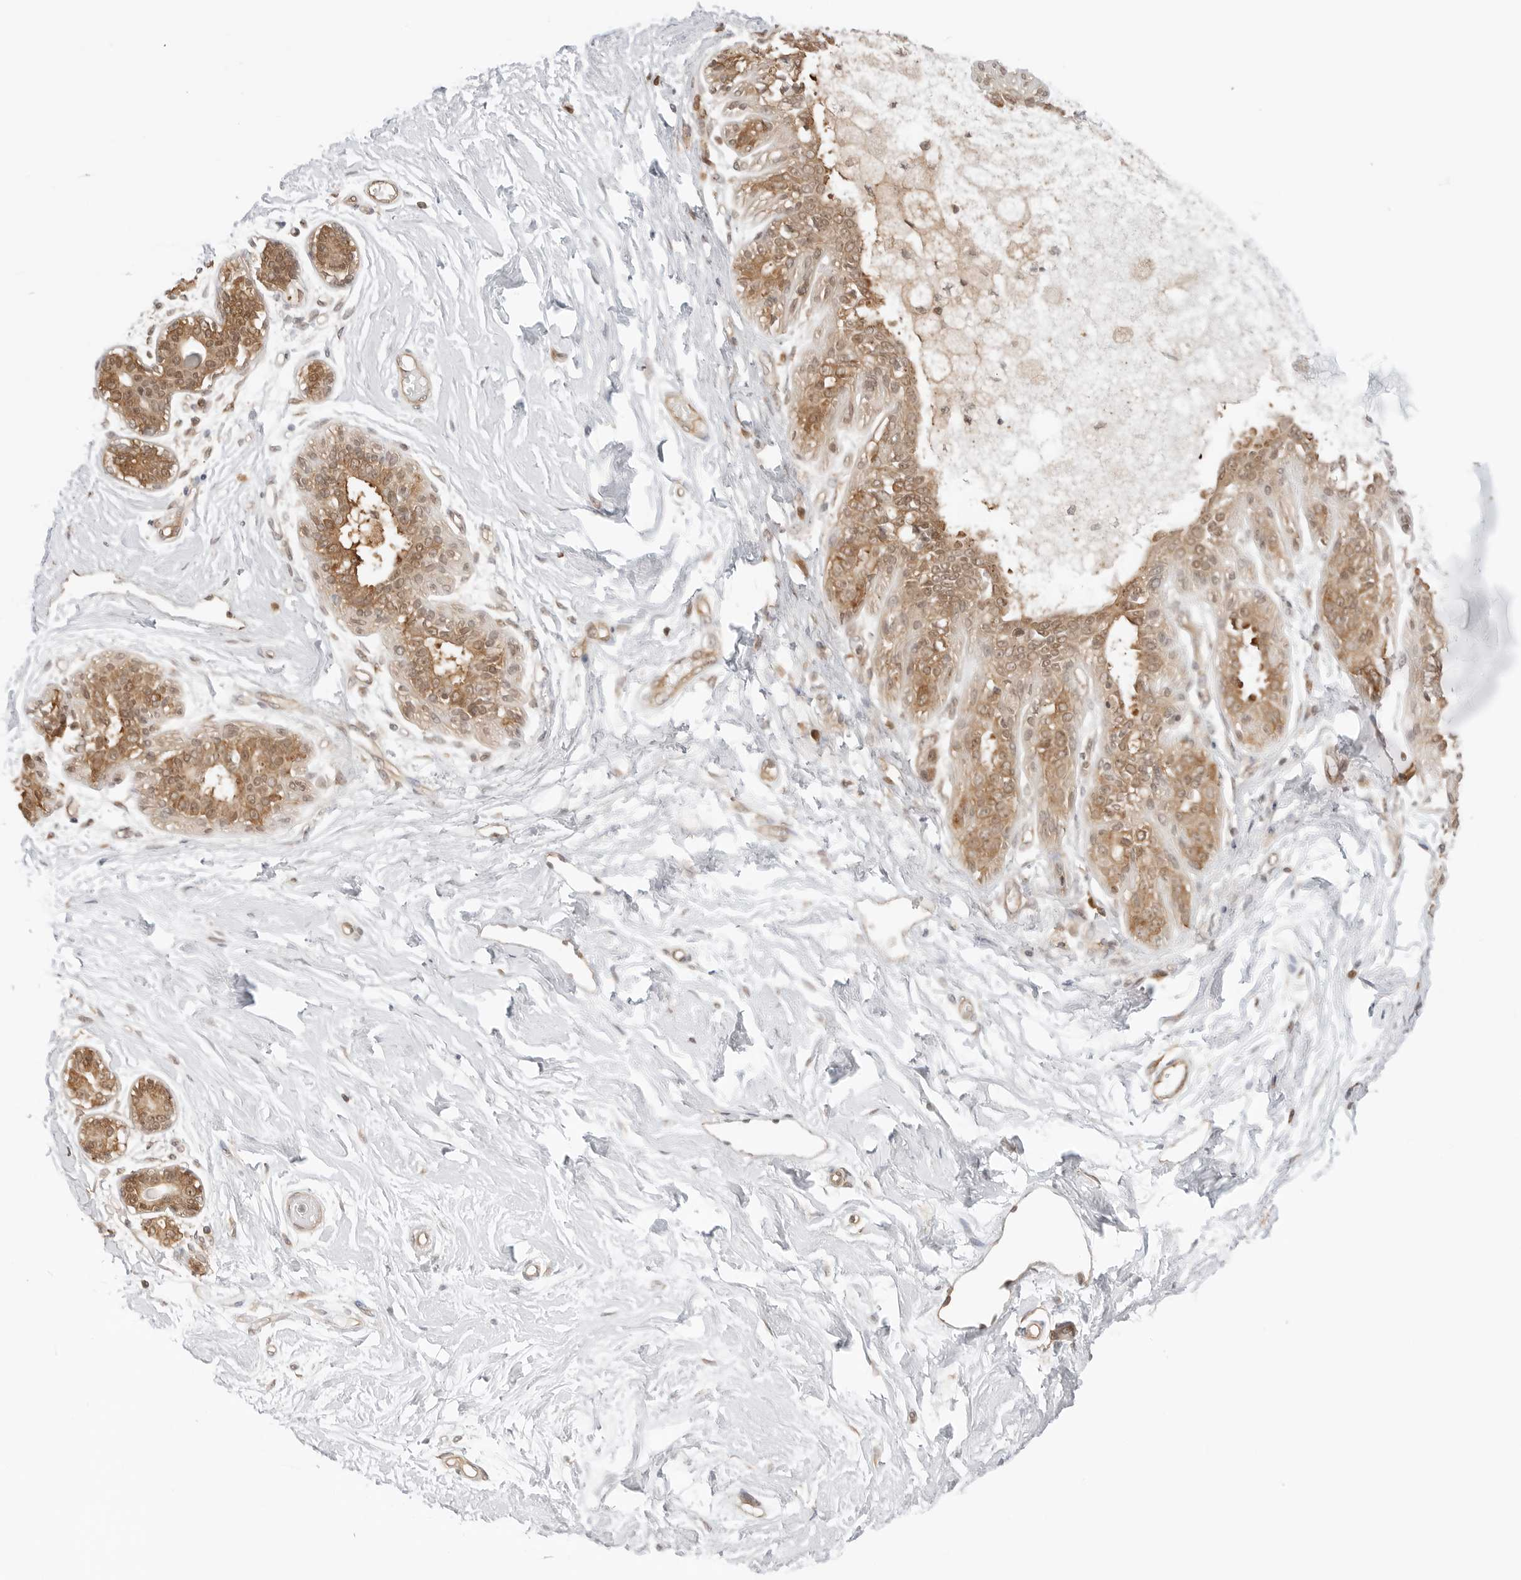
{"staining": {"intensity": "strong", "quantity": ">75%", "location": "cytoplasmic/membranous,nuclear"}, "tissue": "breast", "cell_type": "Glandular cells", "image_type": "normal", "snomed": [{"axis": "morphology", "description": "Normal tissue, NOS"}, {"axis": "topography", "description": "Breast"}], "caption": "Immunohistochemistry (IHC) histopathology image of unremarkable breast stained for a protein (brown), which shows high levels of strong cytoplasmic/membranous,nuclear expression in about >75% of glandular cells.", "gene": "NUDC", "patient": {"sex": "female", "age": 45}}